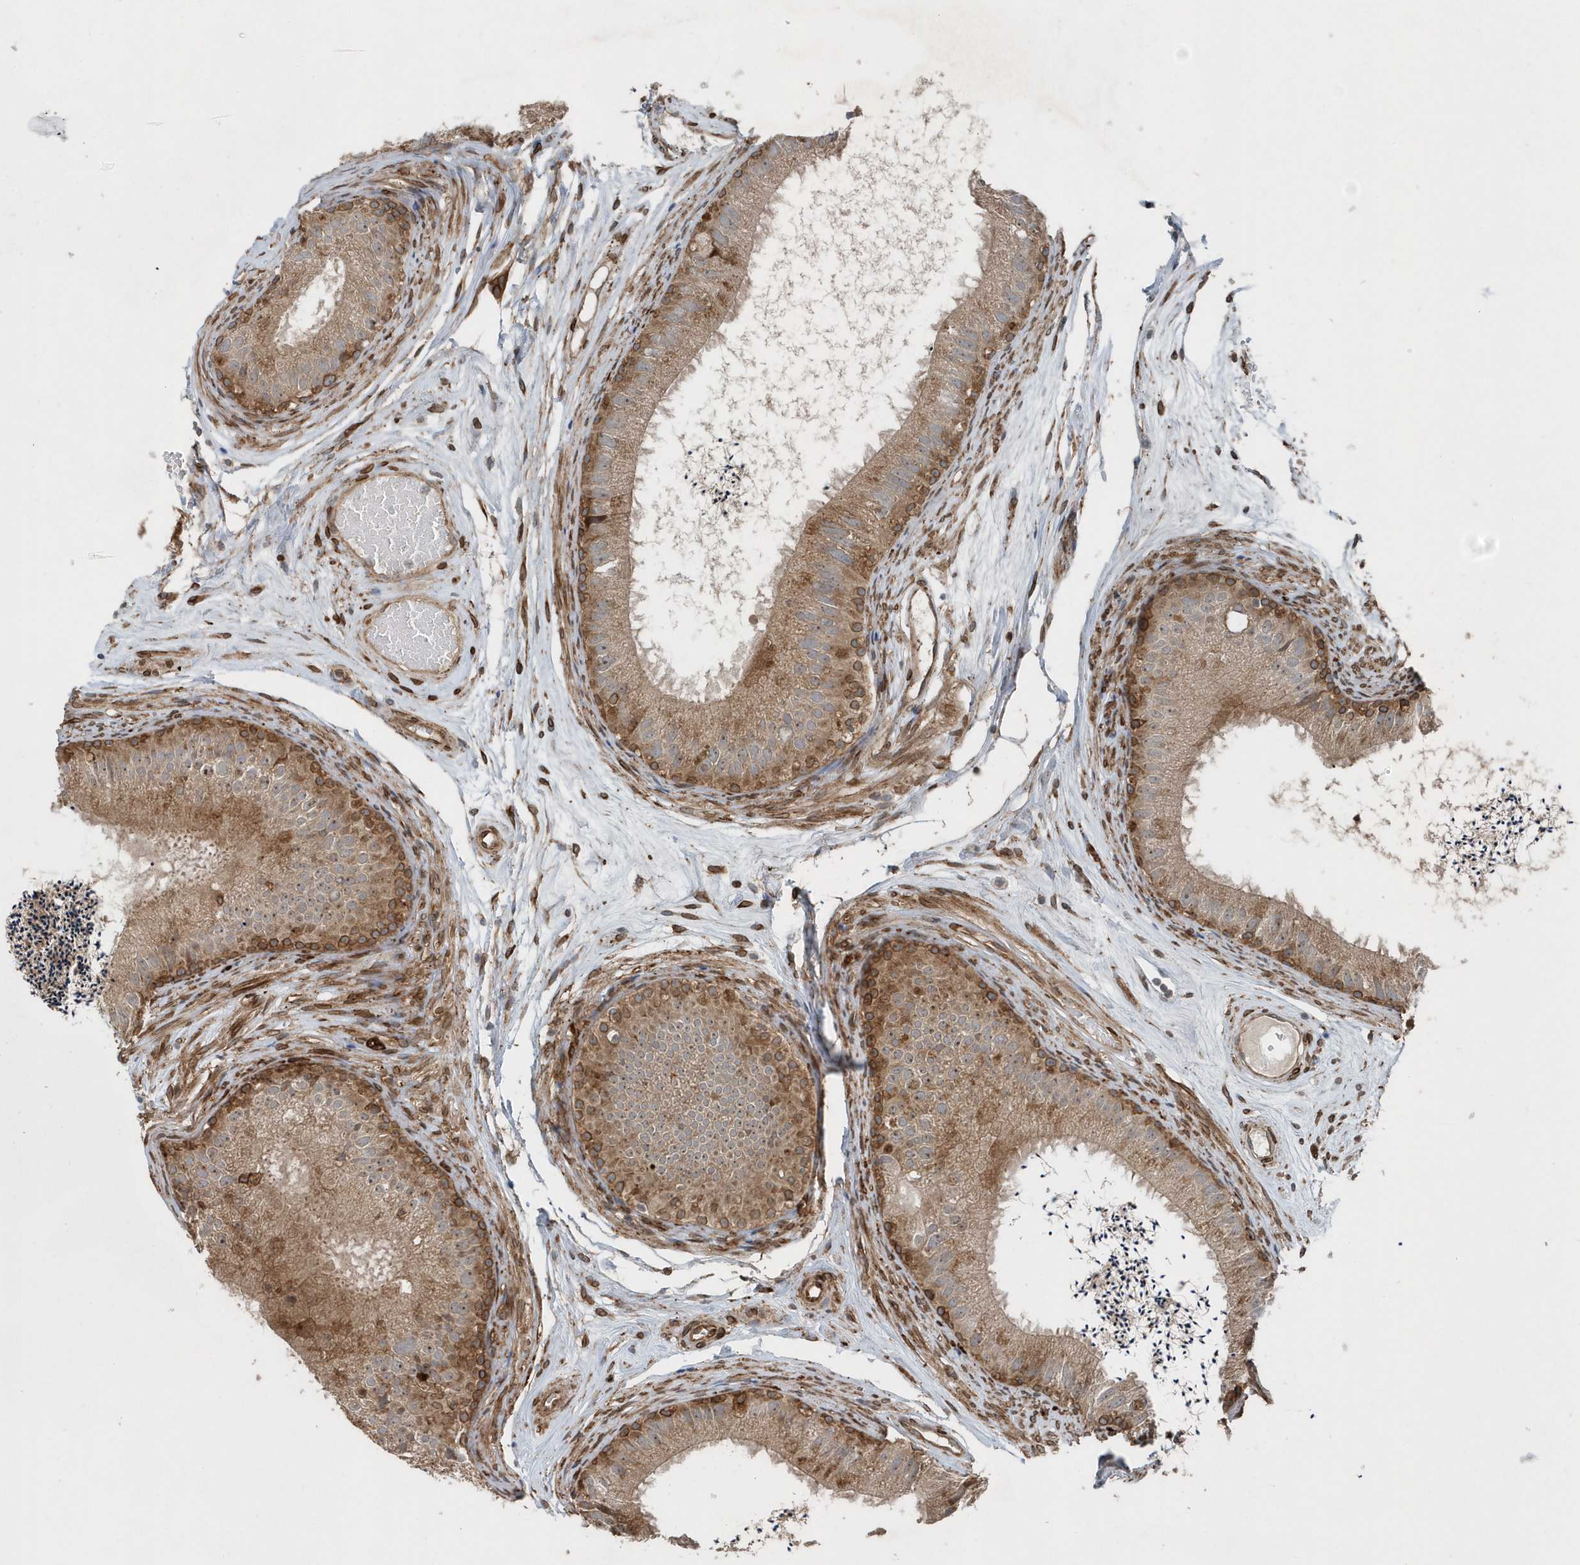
{"staining": {"intensity": "moderate", "quantity": ">75%", "location": "cytoplasmic/membranous"}, "tissue": "epididymis", "cell_type": "Glandular cells", "image_type": "normal", "snomed": [{"axis": "morphology", "description": "Normal tissue, NOS"}, {"axis": "topography", "description": "Epididymis"}], "caption": "Epididymis stained with IHC displays moderate cytoplasmic/membranous positivity in approximately >75% of glandular cells. The protein is shown in brown color, while the nuclei are stained blue.", "gene": "MCC", "patient": {"sex": "male", "age": 77}}